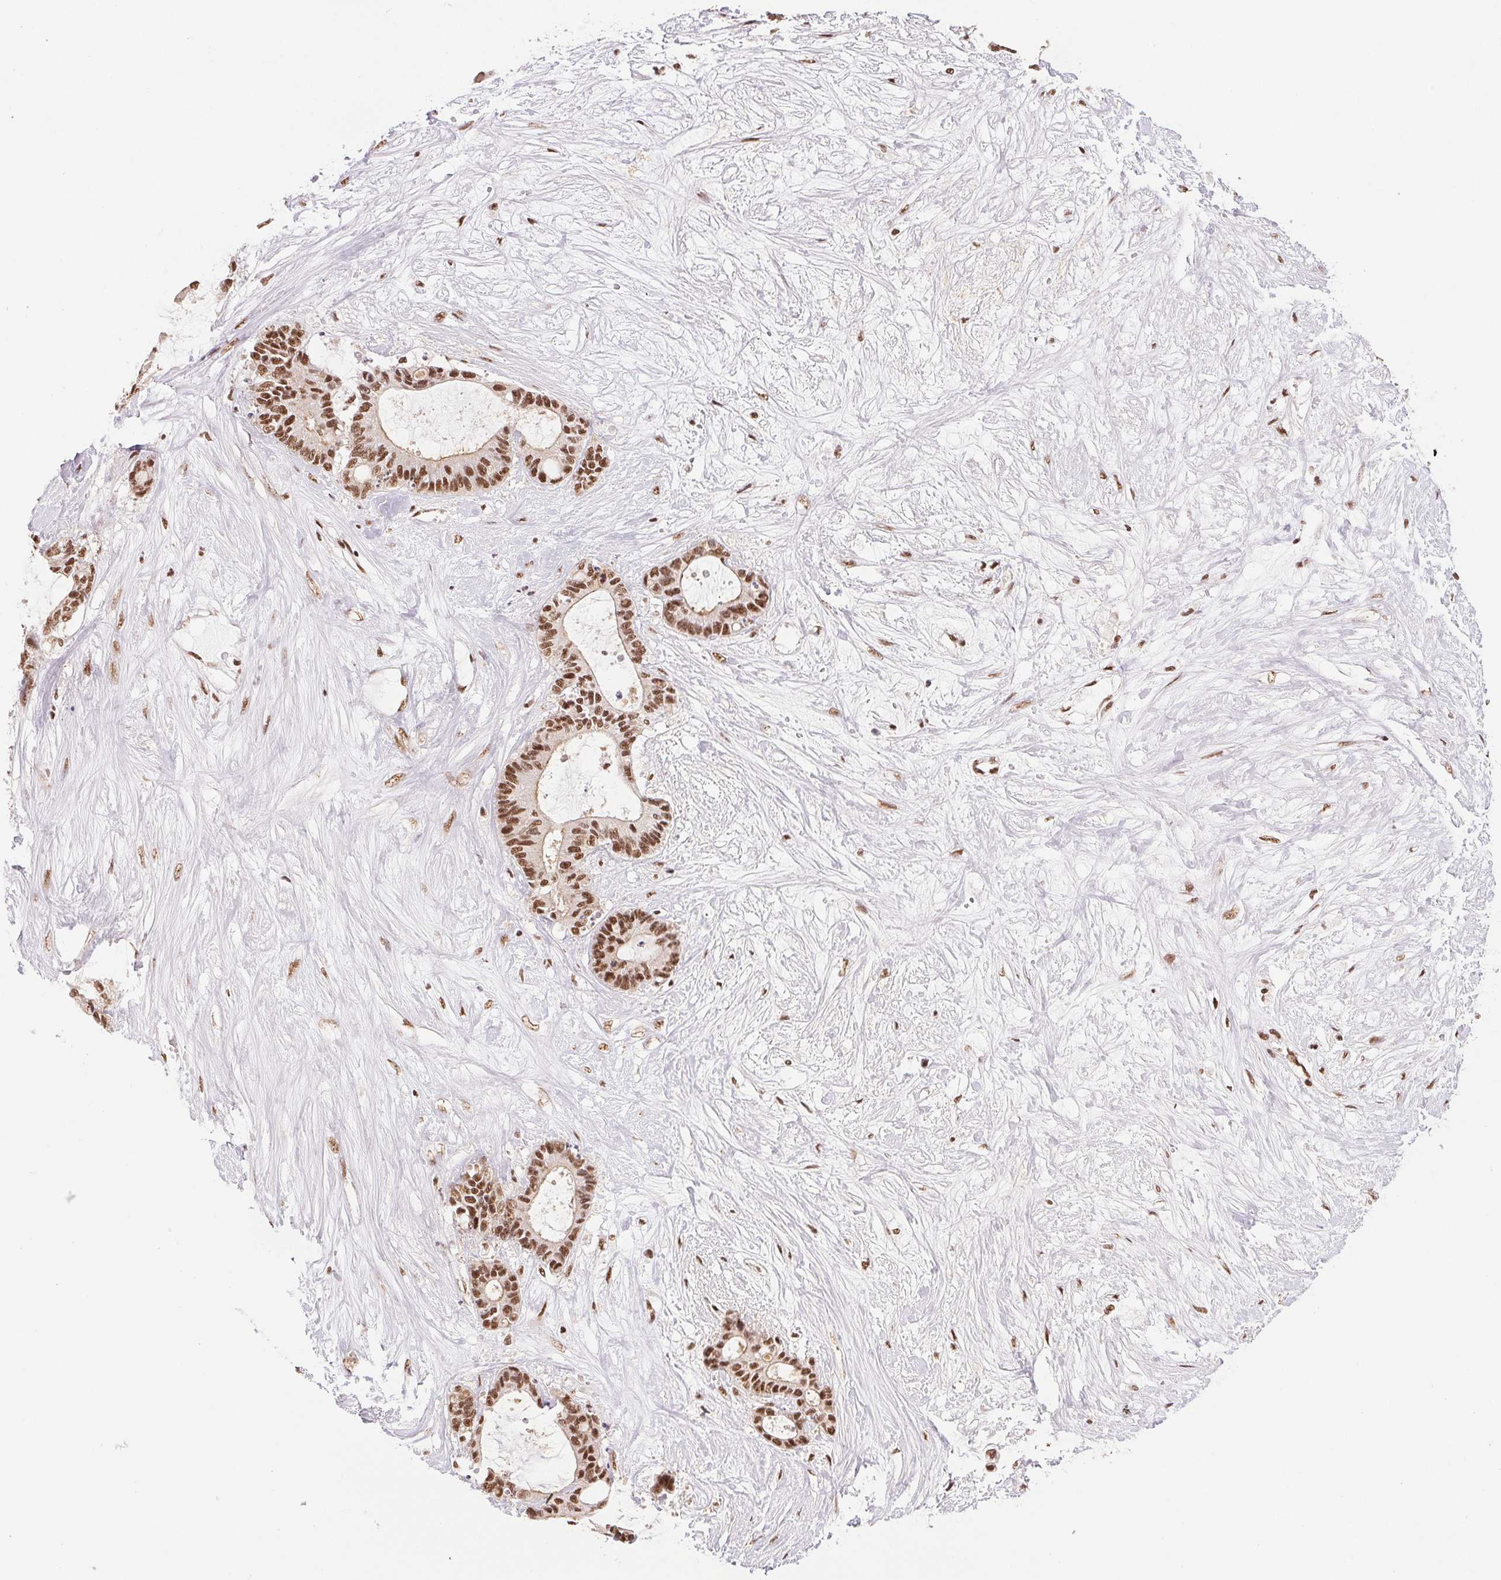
{"staining": {"intensity": "moderate", "quantity": ">75%", "location": "nuclear"}, "tissue": "liver cancer", "cell_type": "Tumor cells", "image_type": "cancer", "snomed": [{"axis": "morphology", "description": "Normal tissue, NOS"}, {"axis": "morphology", "description": "Cholangiocarcinoma"}, {"axis": "topography", "description": "Liver"}, {"axis": "topography", "description": "Peripheral nerve tissue"}], "caption": "Immunohistochemistry (IHC) histopathology image of neoplastic tissue: human liver cholangiocarcinoma stained using immunohistochemistry exhibits medium levels of moderate protein expression localized specifically in the nuclear of tumor cells, appearing as a nuclear brown color.", "gene": "IK", "patient": {"sex": "female", "age": 73}}